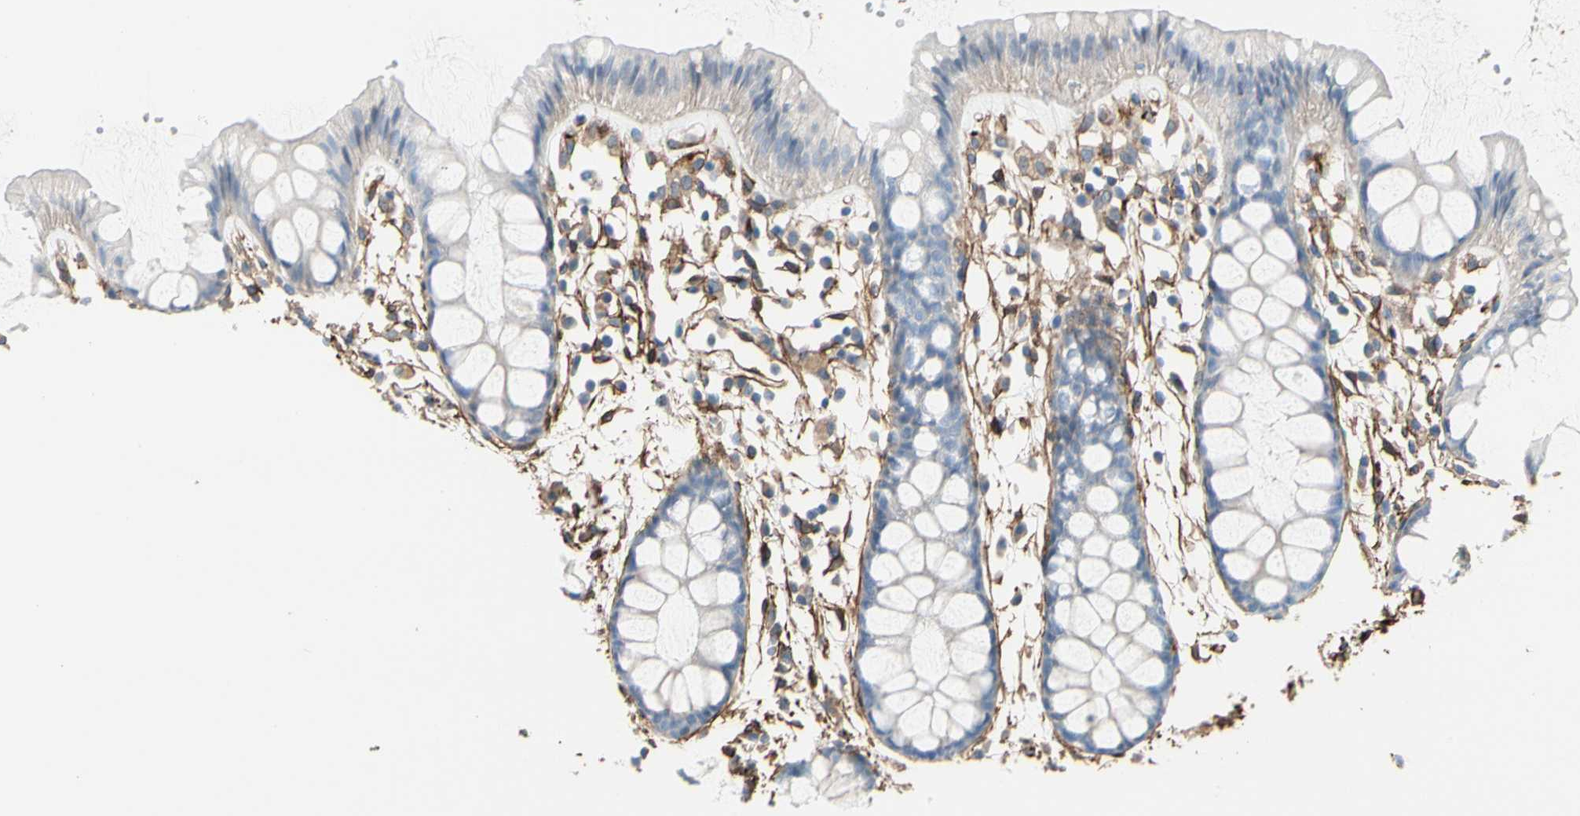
{"staining": {"intensity": "weak", "quantity": "25%-75%", "location": "cytoplasmic/membranous"}, "tissue": "rectum", "cell_type": "Glandular cells", "image_type": "normal", "snomed": [{"axis": "morphology", "description": "Normal tissue, NOS"}, {"axis": "topography", "description": "Rectum"}], "caption": "Benign rectum was stained to show a protein in brown. There is low levels of weak cytoplasmic/membranous expression in about 25%-75% of glandular cells.", "gene": "EPB41L2", "patient": {"sex": "female", "age": 66}}